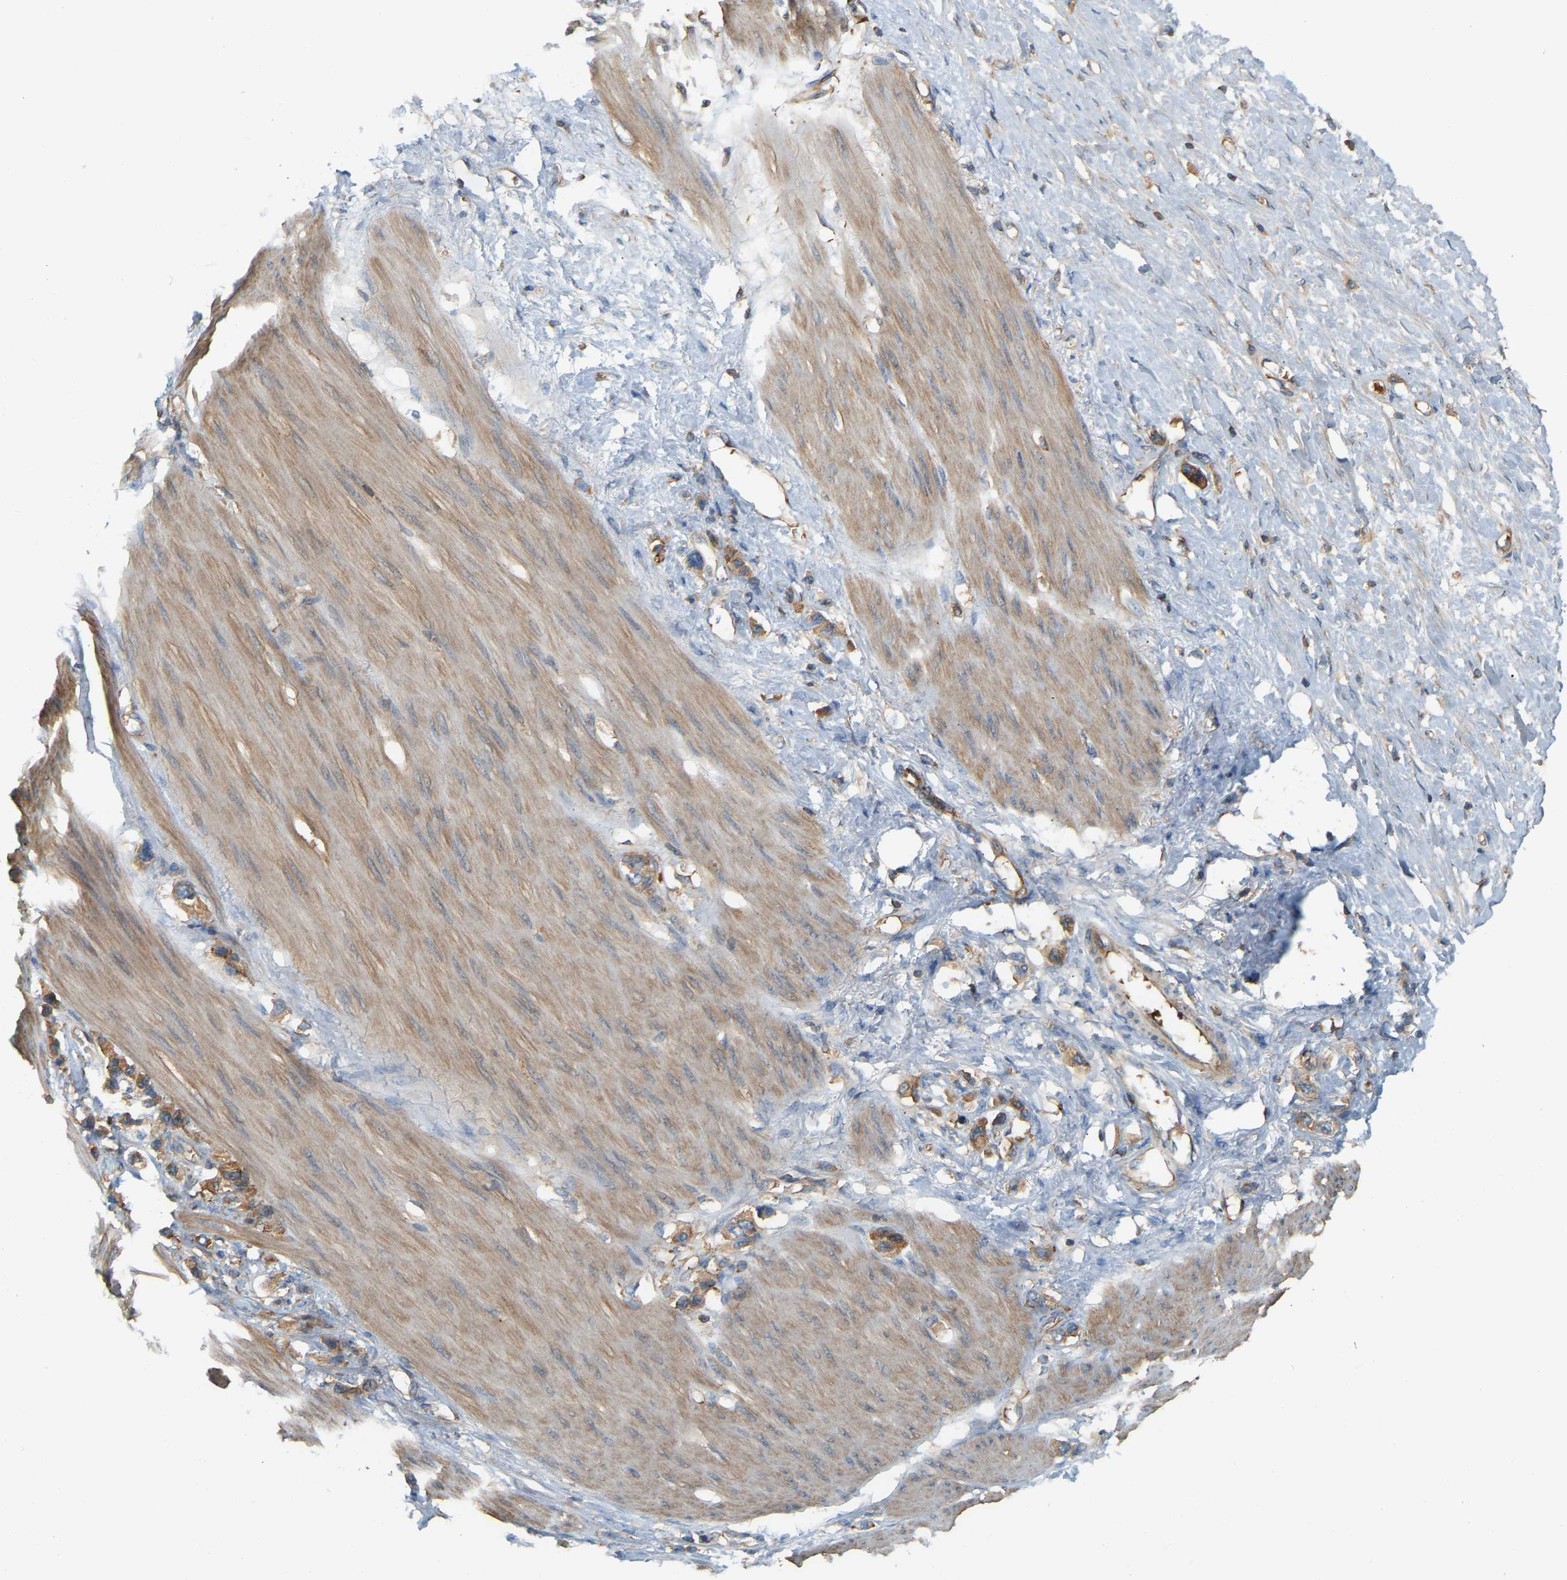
{"staining": {"intensity": "moderate", "quantity": ">75%", "location": "cytoplasmic/membranous"}, "tissue": "stomach cancer", "cell_type": "Tumor cells", "image_type": "cancer", "snomed": [{"axis": "morphology", "description": "Adenocarcinoma, NOS"}, {"axis": "topography", "description": "Stomach"}], "caption": "Immunohistochemistry (DAB (3,3'-diaminobenzidine)) staining of adenocarcinoma (stomach) shows moderate cytoplasmic/membranous protein positivity in about >75% of tumor cells.", "gene": "AKAP13", "patient": {"sex": "female", "age": 65}}